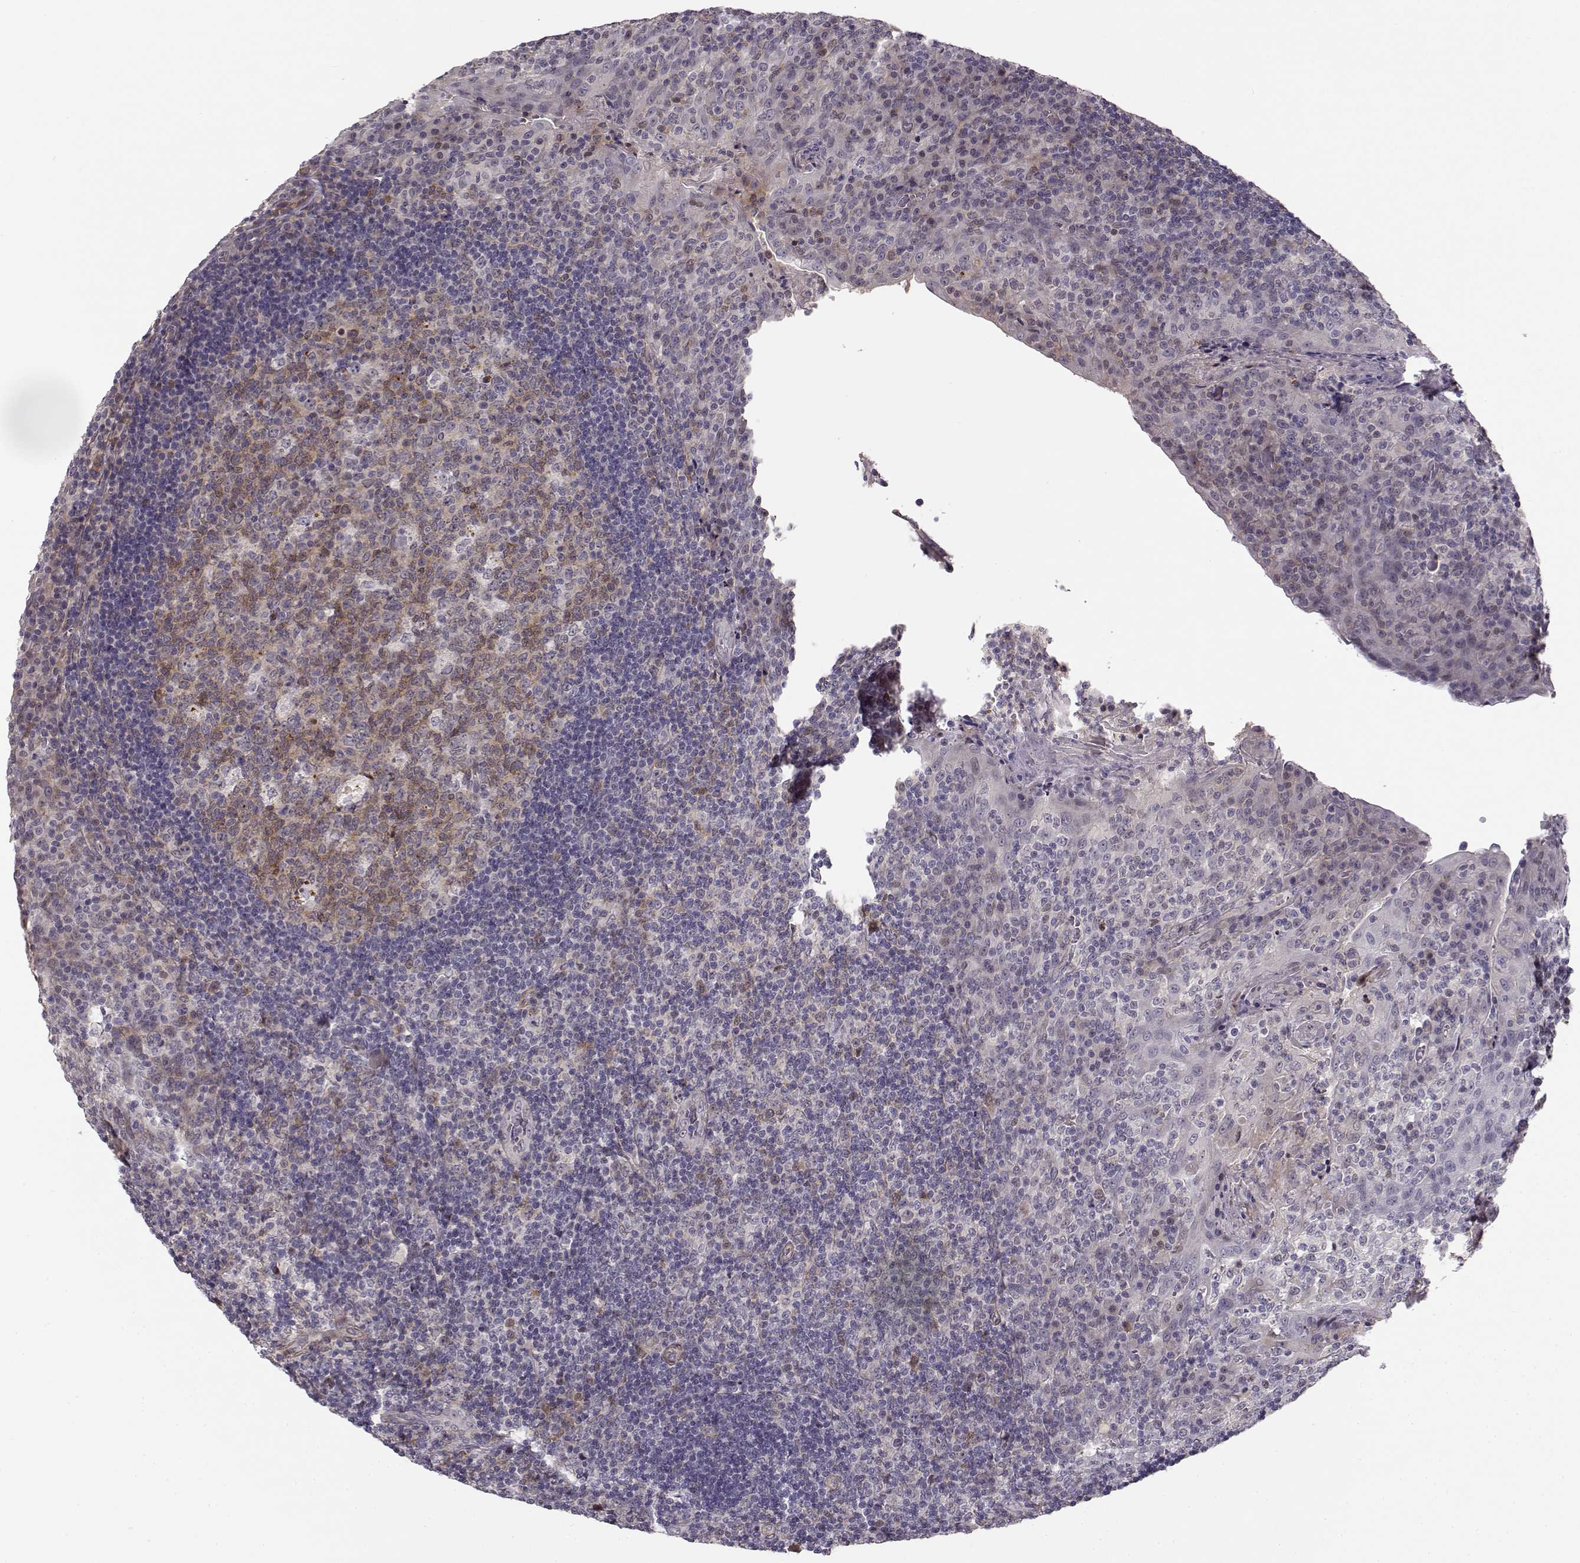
{"staining": {"intensity": "moderate", "quantity": "<25%", "location": "cytoplasmic/membranous"}, "tissue": "tonsil", "cell_type": "Germinal center cells", "image_type": "normal", "snomed": [{"axis": "morphology", "description": "Normal tissue, NOS"}, {"axis": "topography", "description": "Tonsil"}], "caption": "A low amount of moderate cytoplasmic/membranous expression is appreciated in approximately <25% of germinal center cells in unremarkable tonsil. (Stains: DAB in brown, nuclei in blue, Microscopy: brightfield microscopy at high magnification).", "gene": "RGS9BP", "patient": {"sex": "male", "age": 17}}